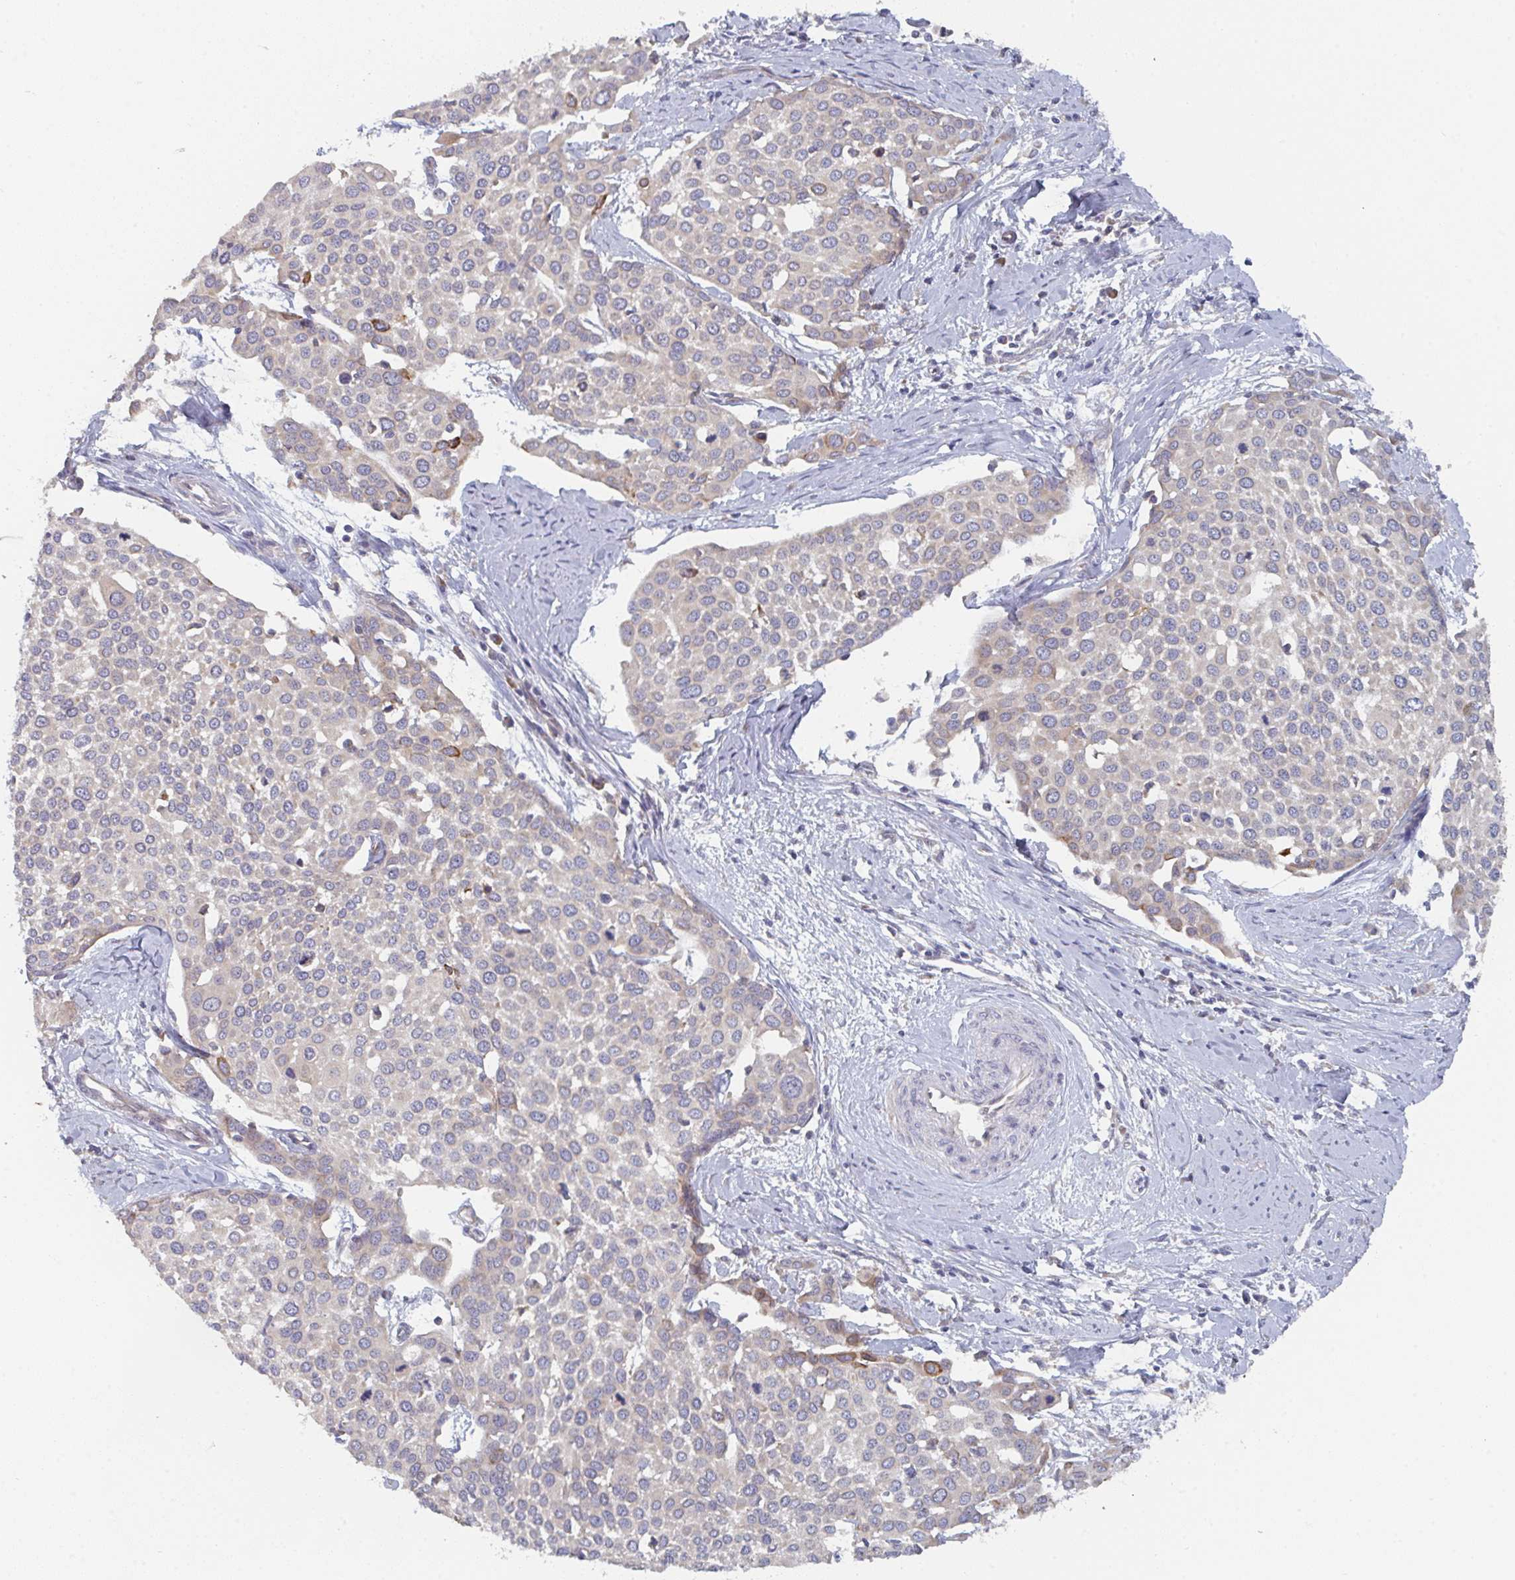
{"staining": {"intensity": "moderate", "quantity": "<25%", "location": "cytoplasmic/membranous"}, "tissue": "cervical cancer", "cell_type": "Tumor cells", "image_type": "cancer", "snomed": [{"axis": "morphology", "description": "Squamous cell carcinoma, NOS"}, {"axis": "topography", "description": "Cervix"}], "caption": "The photomicrograph exhibits immunohistochemical staining of squamous cell carcinoma (cervical). There is moderate cytoplasmic/membranous positivity is appreciated in about <25% of tumor cells.", "gene": "ELOVL1", "patient": {"sex": "female", "age": 44}}